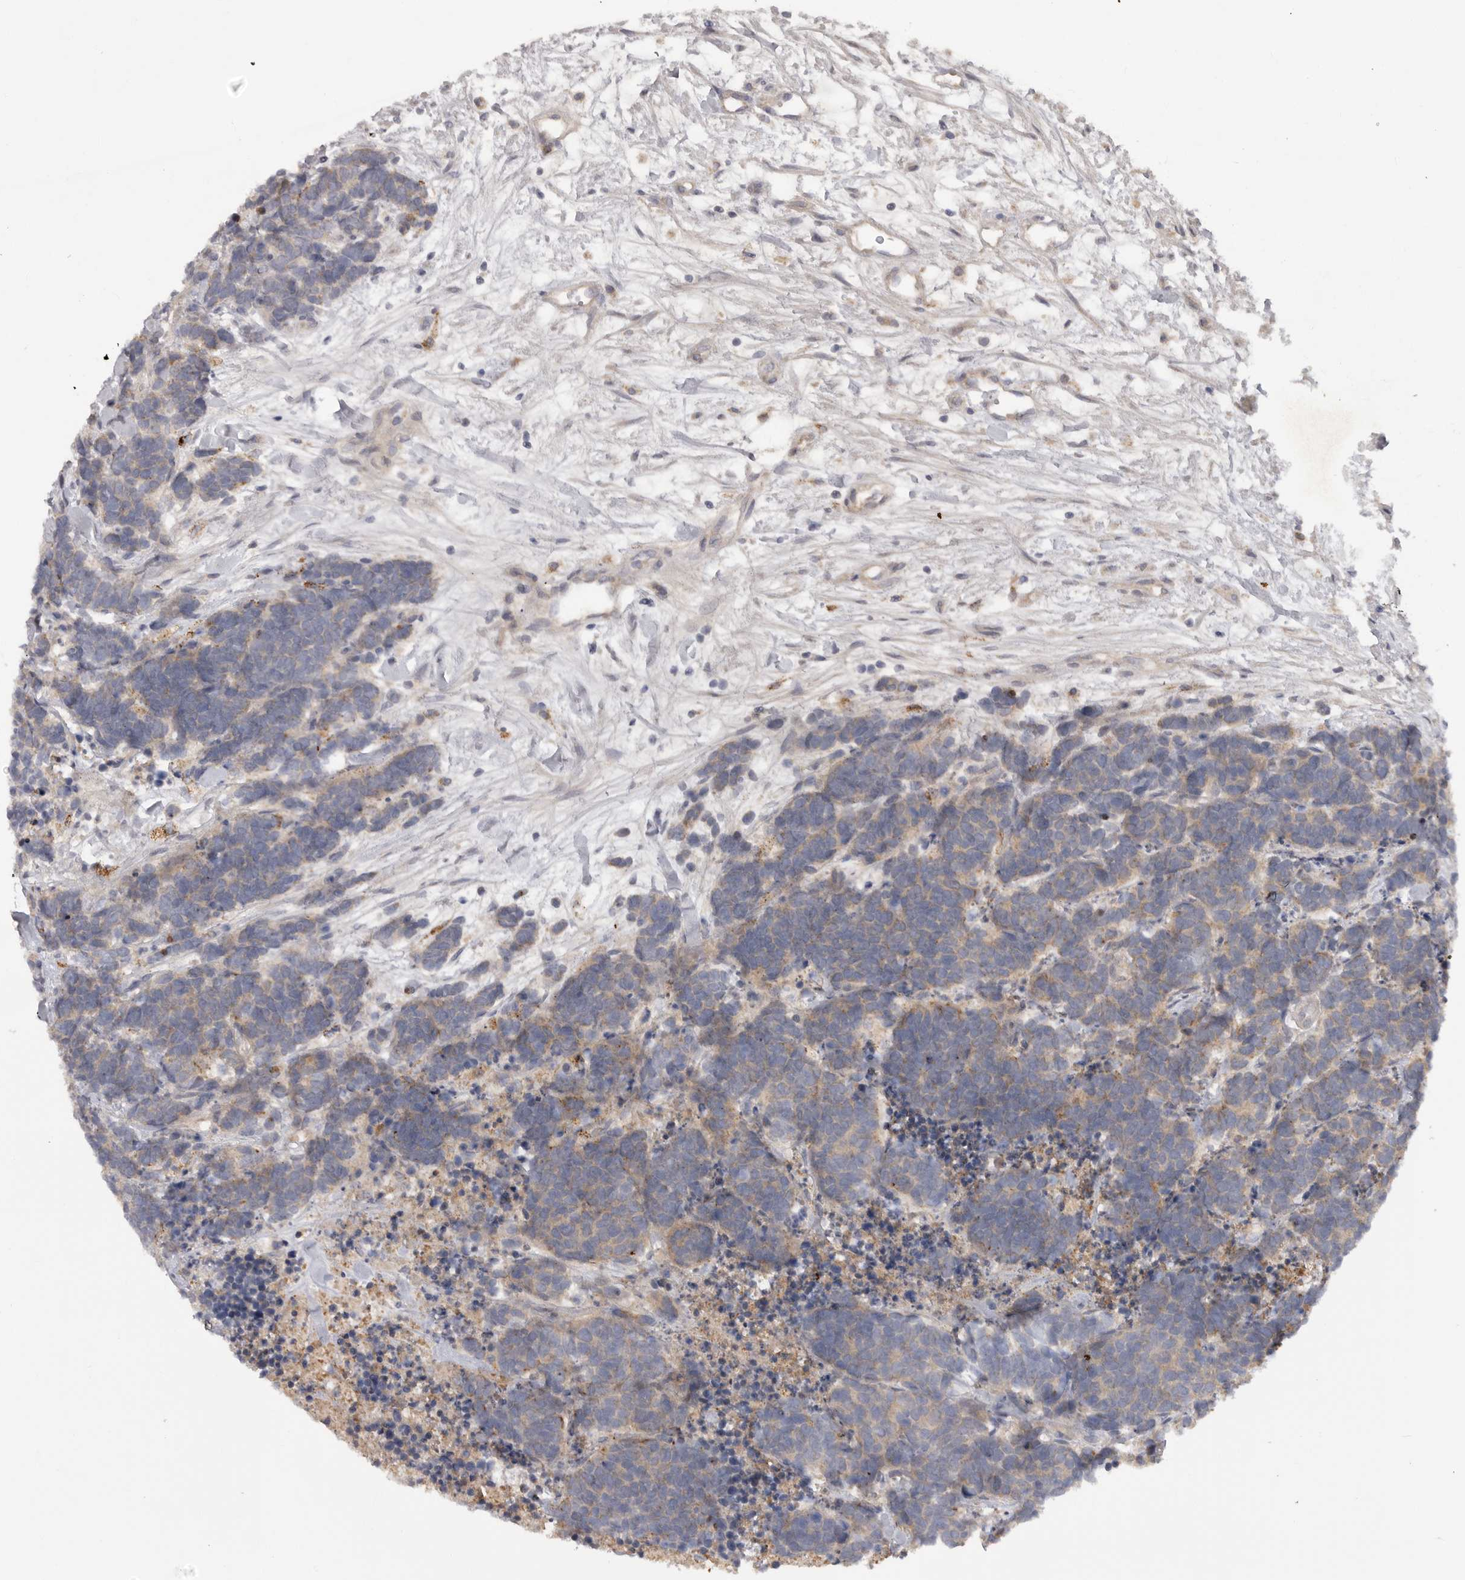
{"staining": {"intensity": "weak", "quantity": "25%-75%", "location": "cytoplasmic/membranous"}, "tissue": "carcinoid", "cell_type": "Tumor cells", "image_type": "cancer", "snomed": [{"axis": "morphology", "description": "Carcinoma, NOS"}, {"axis": "morphology", "description": "Carcinoid, malignant, NOS"}, {"axis": "topography", "description": "Urinary bladder"}], "caption": "Protein staining of malignant carcinoid tissue shows weak cytoplasmic/membranous positivity in about 25%-75% of tumor cells. (Brightfield microscopy of DAB IHC at high magnification).", "gene": "DHDDS", "patient": {"sex": "male", "age": 57}}